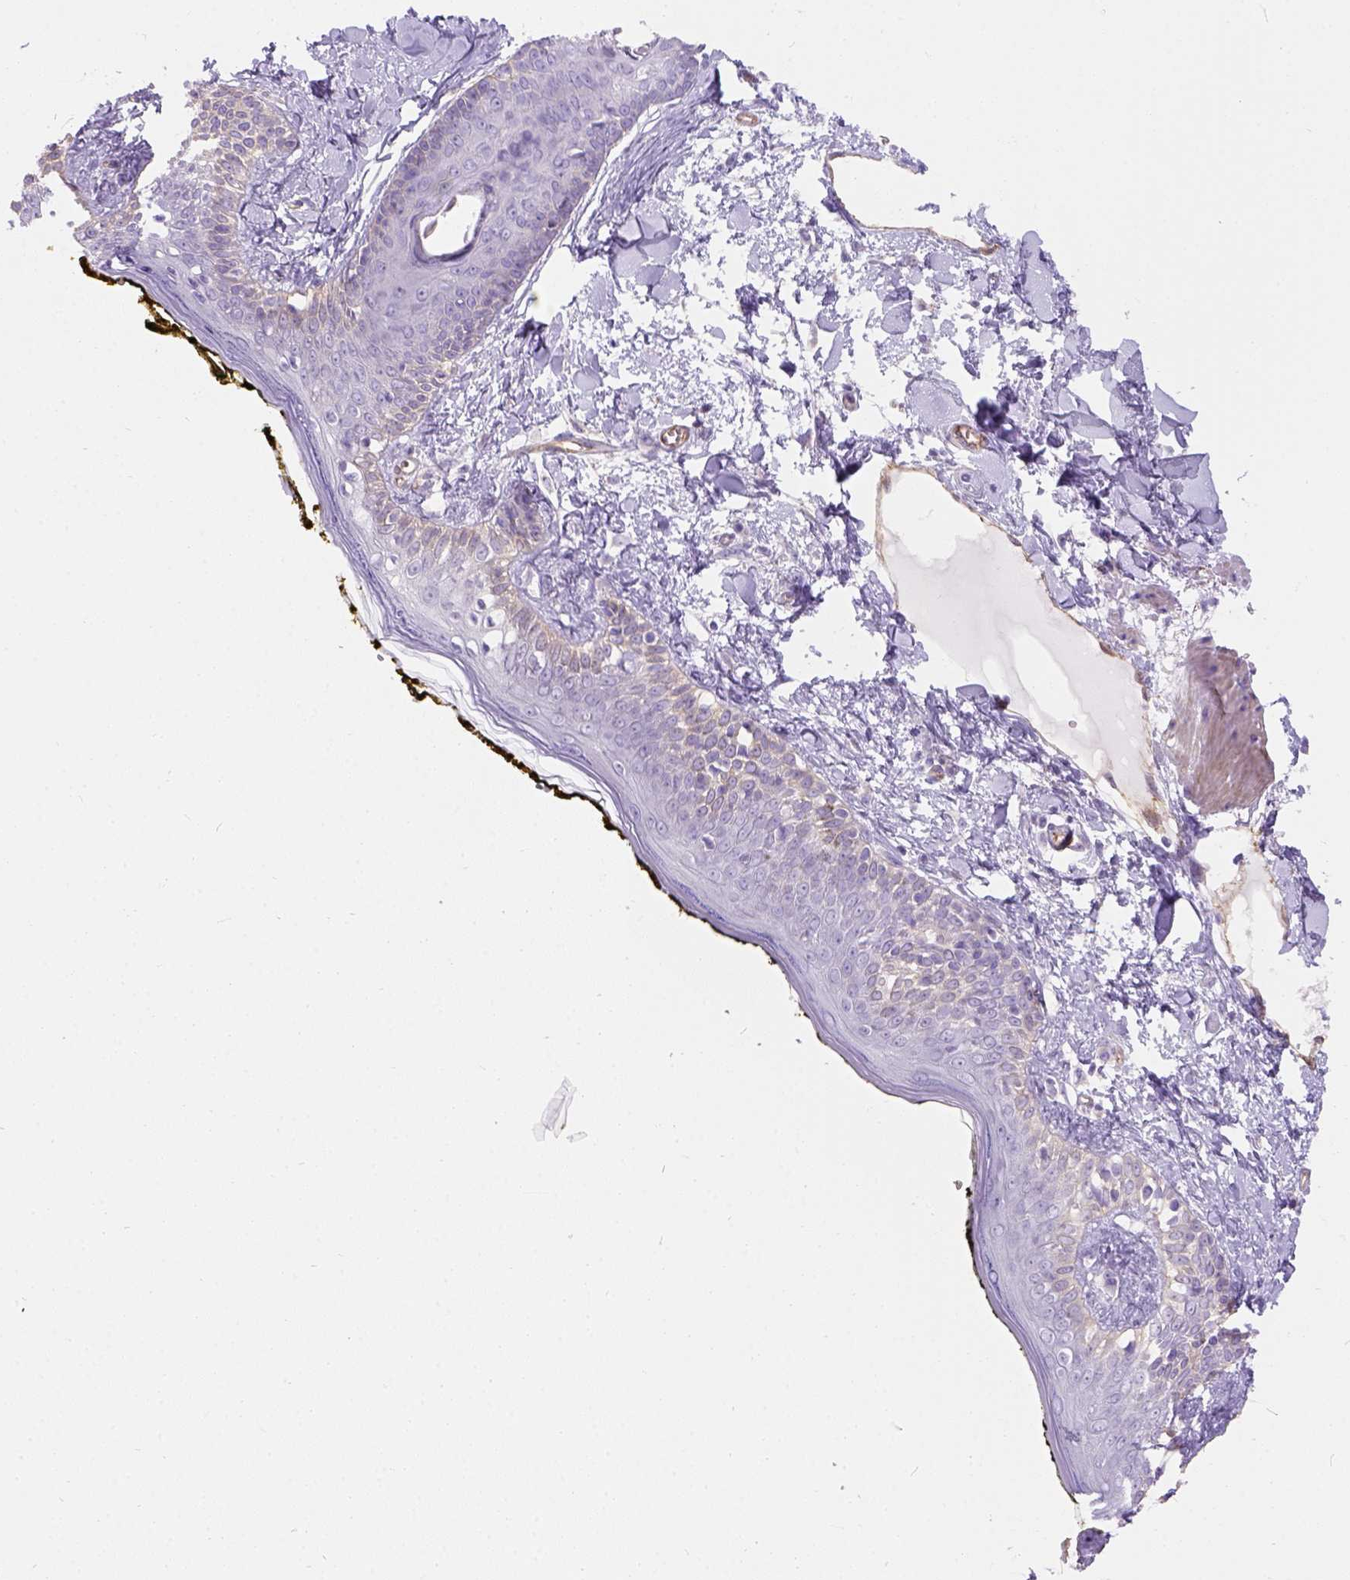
{"staining": {"intensity": "negative", "quantity": "none", "location": "none"}, "tissue": "skin", "cell_type": "Fibroblasts", "image_type": "normal", "snomed": [{"axis": "morphology", "description": "Normal tissue, NOS"}, {"axis": "topography", "description": "Skin"}], "caption": "This is a histopathology image of immunohistochemistry (IHC) staining of unremarkable skin, which shows no positivity in fibroblasts.", "gene": "PHF7", "patient": {"sex": "male", "age": 76}}